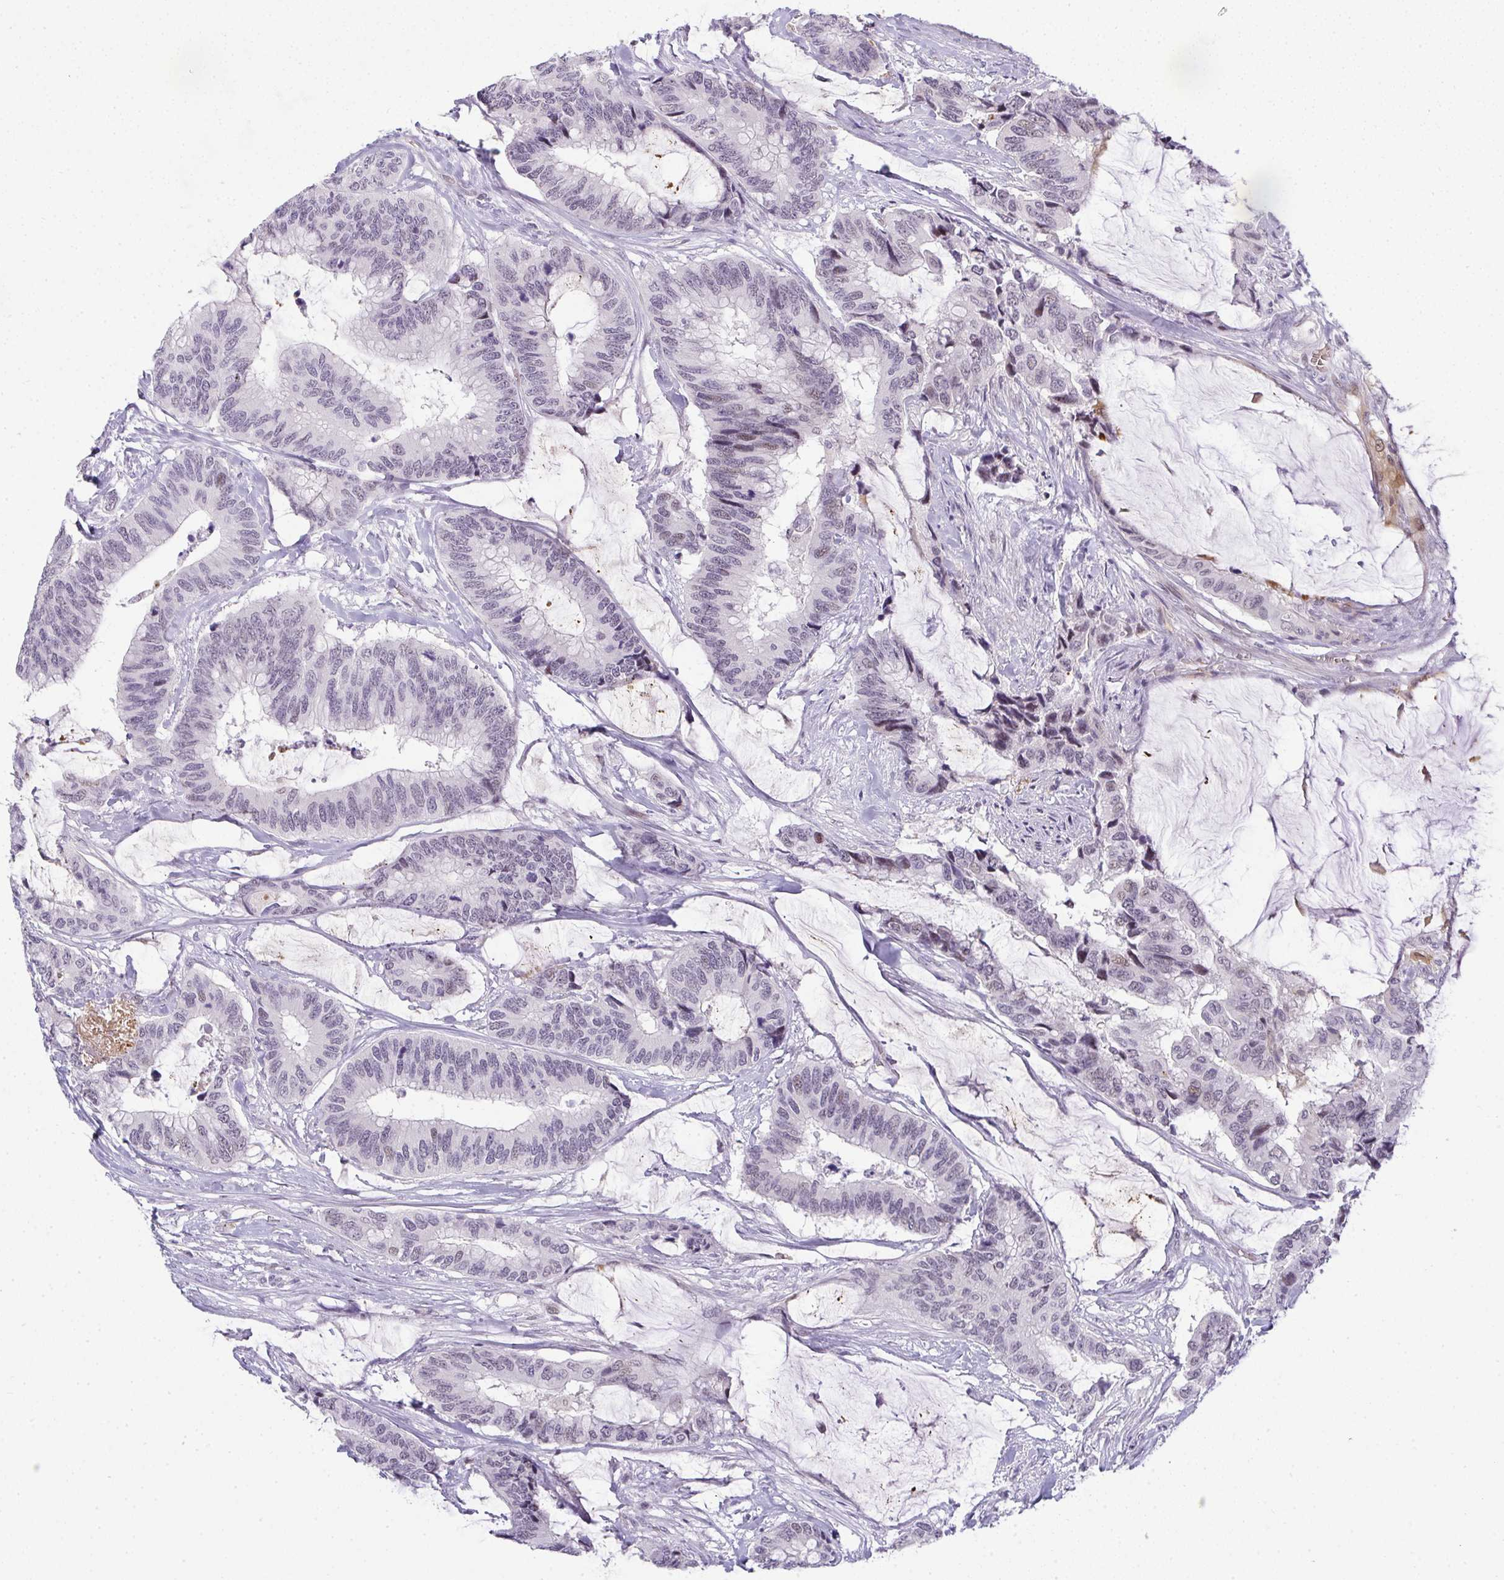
{"staining": {"intensity": "negative", "quantity": "none", "location": "none"}, "tissue": "colorectal cancer", "cell_type": "Tumor cells", "image_type": "cancer", "snomed": [{"axis": "morphology", "description": "Adenocarcinoma, NOS"}, {"axis": "topography", "description": "Rectum"}], "caption": "DAB (3,3'-diaminobenzidine) immunohistochemical staining of human colorectal adenocarcinoma displays no significant expression in tumor cells.", "gene": "TNMD", "patient": {"sex": "female", "age": 59}}